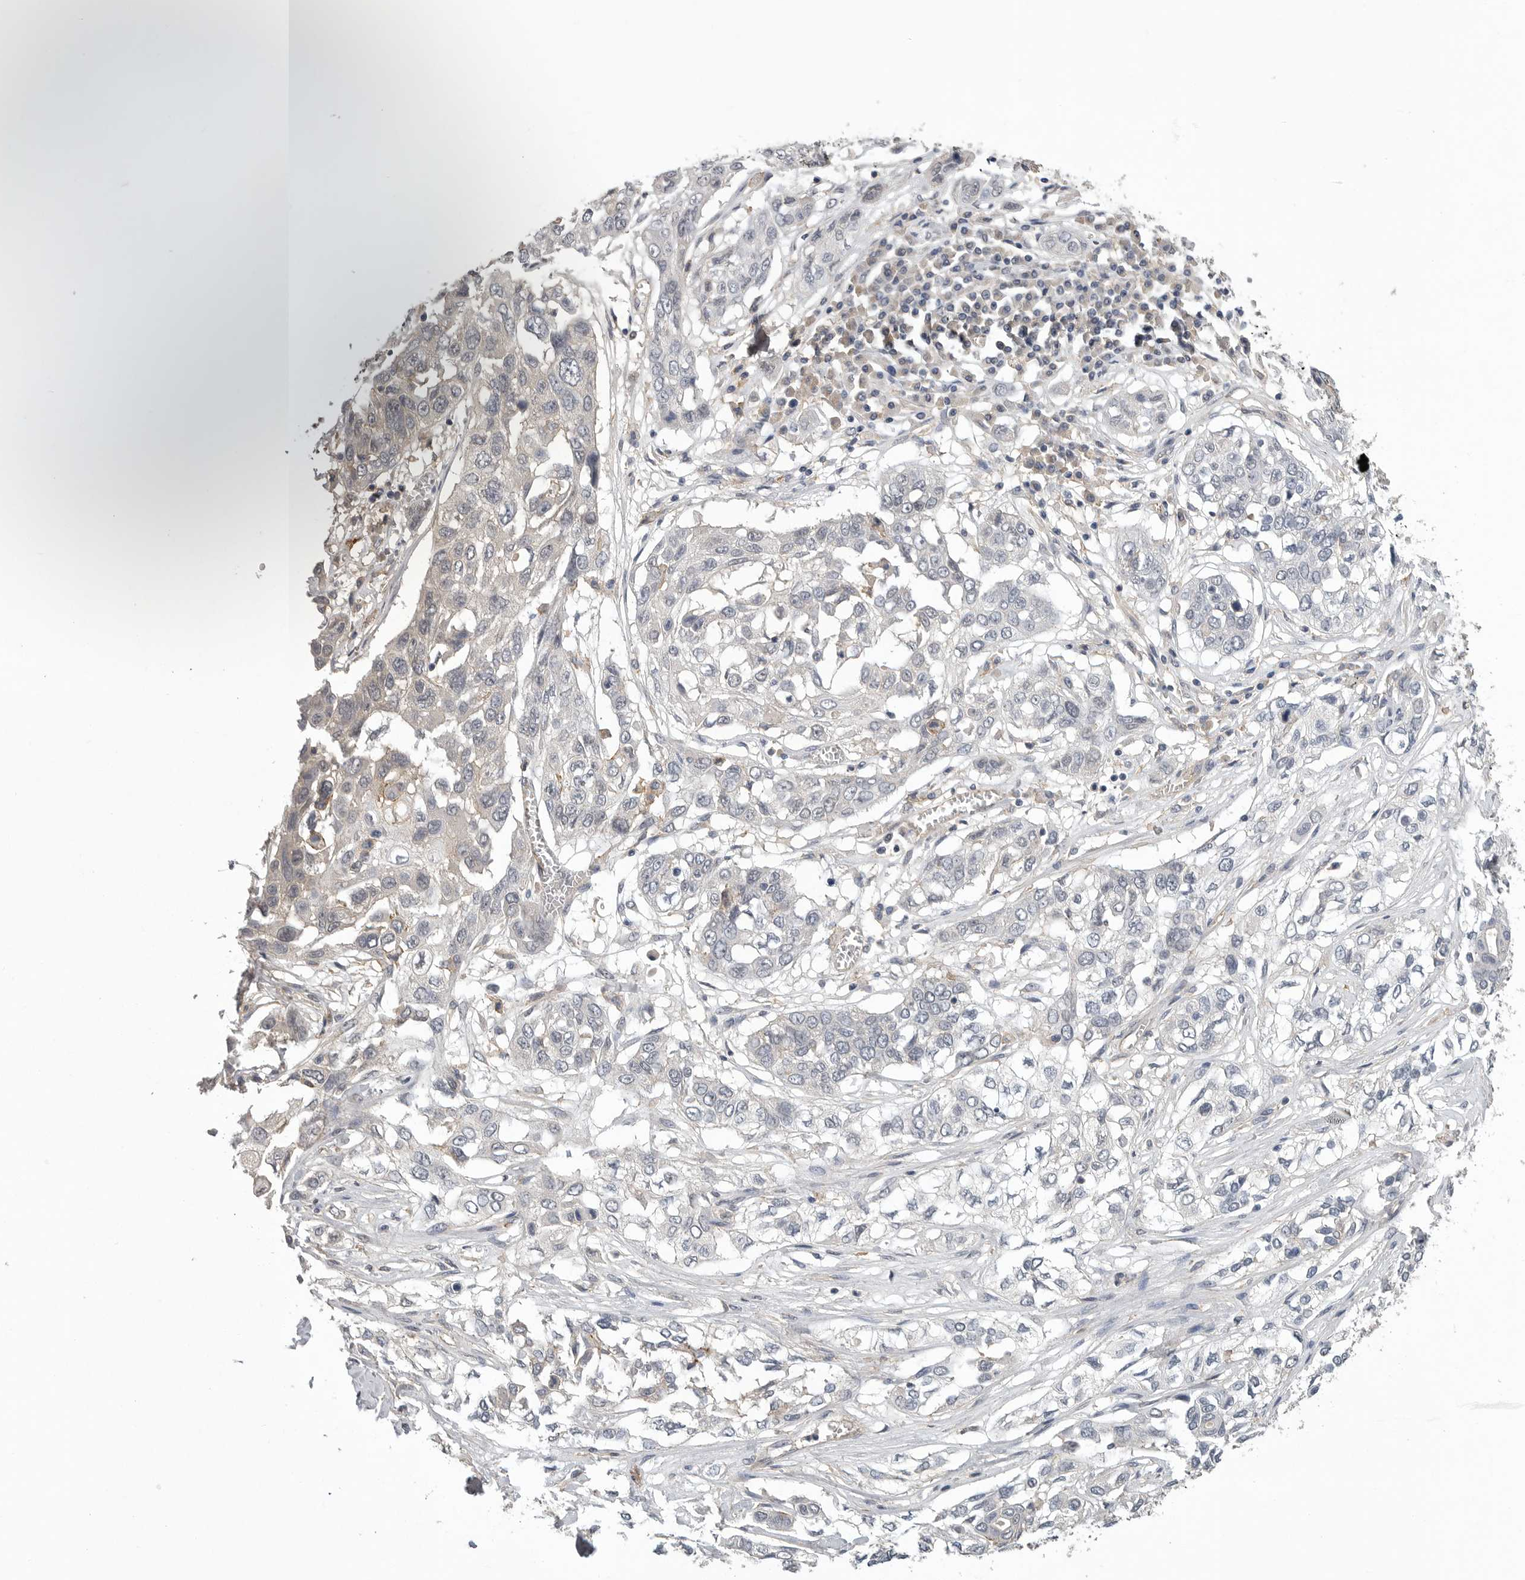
{"staining": {"intensity": "negative", "quantity": "none", "location": "none"}, "tissue": "lung cancer", "cell_type": "Tumor cells", "image_type": "cancer", "snomed": [{"axis": "morphology", "description": "Squamous cell carcinoma, NOS"}, {"axis": "topography", "description": "Lung"}], "caption": "A photomicrograph of human lung squamous cell carcinoma is negative for staining in tumor cells.", "gene": "NECTIN2", "patient": {"sex": "male", "age": 71}}